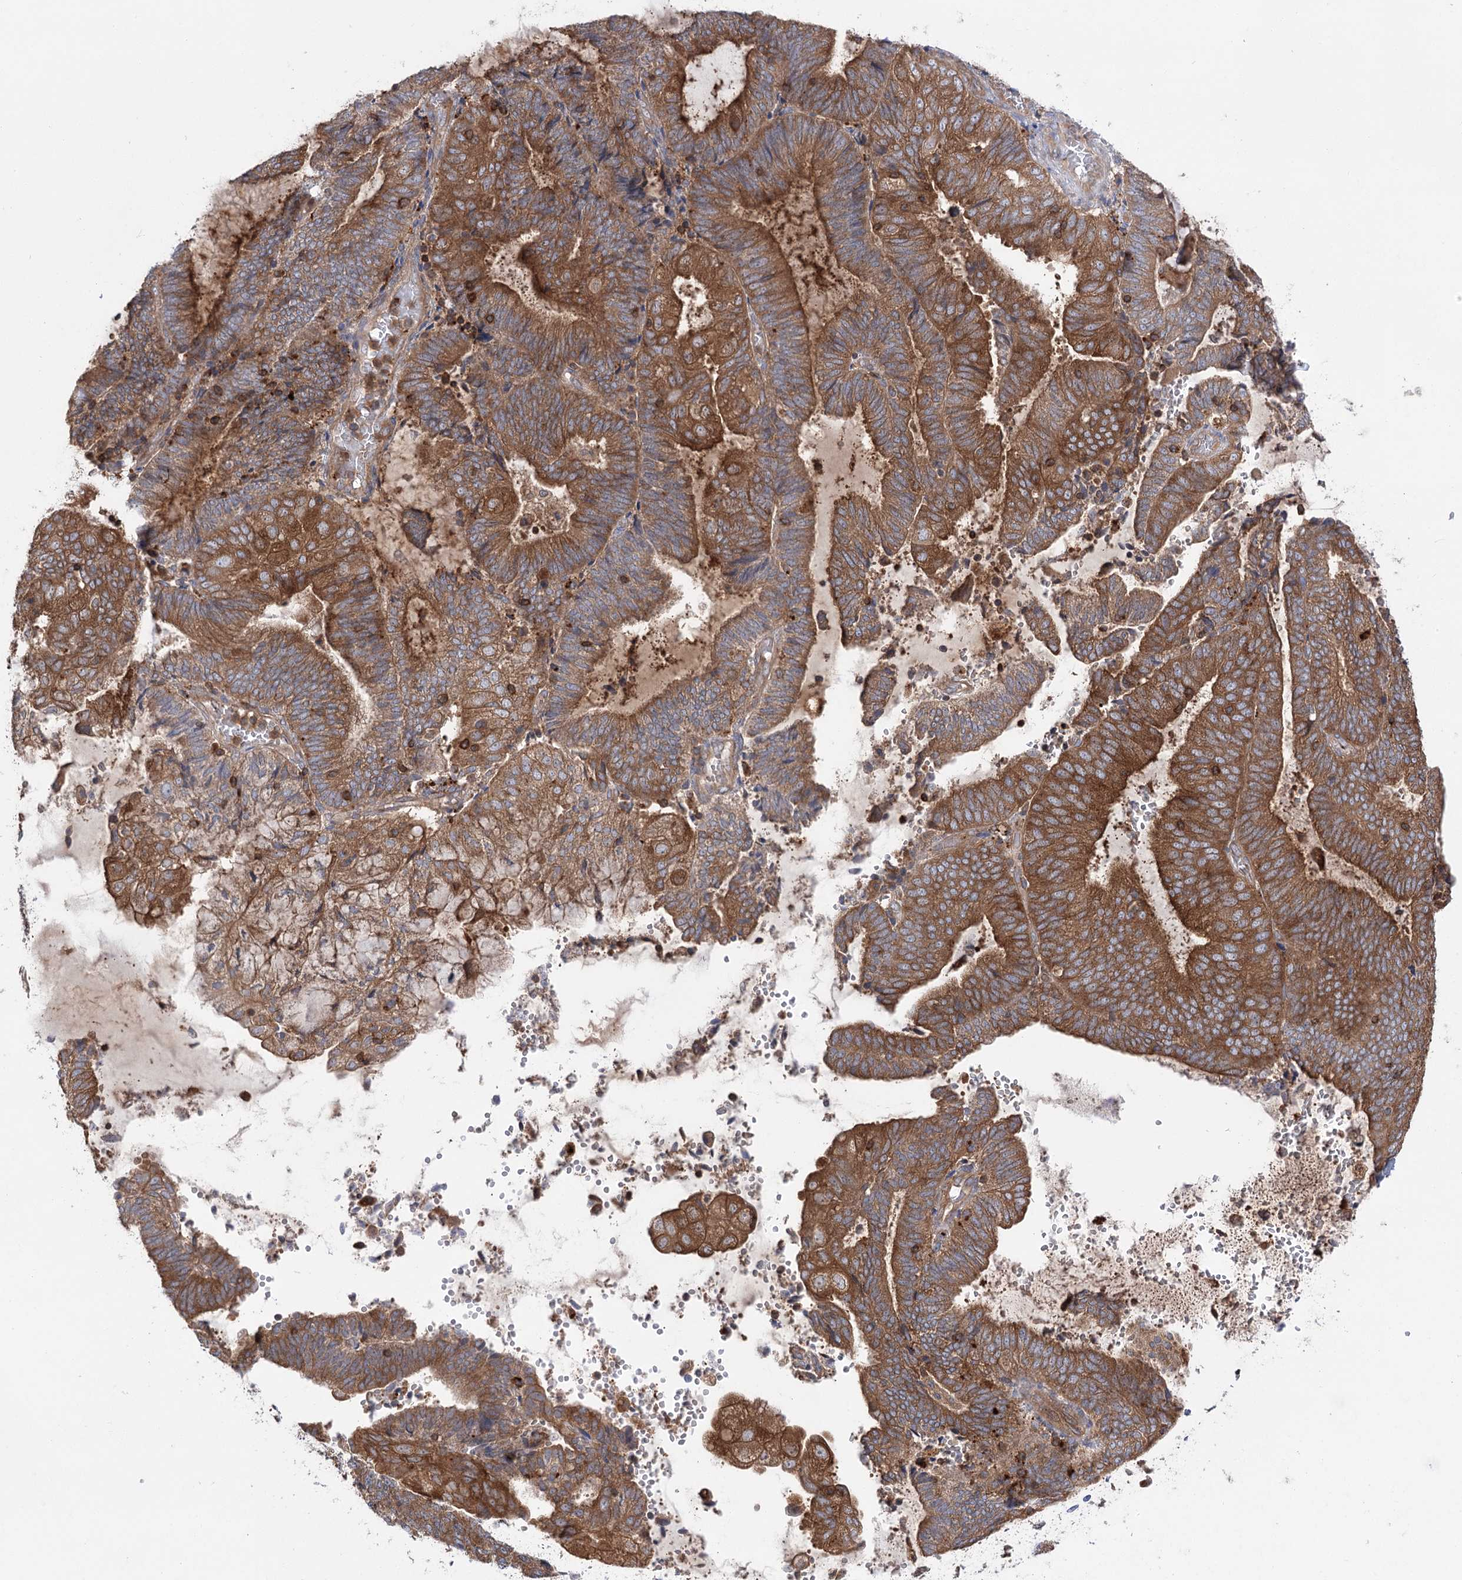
{"staining": {"intensity": "strong", "quantity": ">75%", "location": "cytoplasmic/membranous"}, "tissue": "endometrial cancer", "cell_type": "Tumor cells", "image_type": "cancer", "snomed": [{"axis": "morphology", "description": "Adenocarcinoma, NOS"}, {"axis": "topography", "description": "Endometrium"}], "caption": "The immunohistochemical stain labels strong cytoplasmic/membranous staining in tumor cells of adenocarcinoma (endometrial) tissue.", "gene": "VPS37B", "patient": {"sex": "female", "age": 81}}